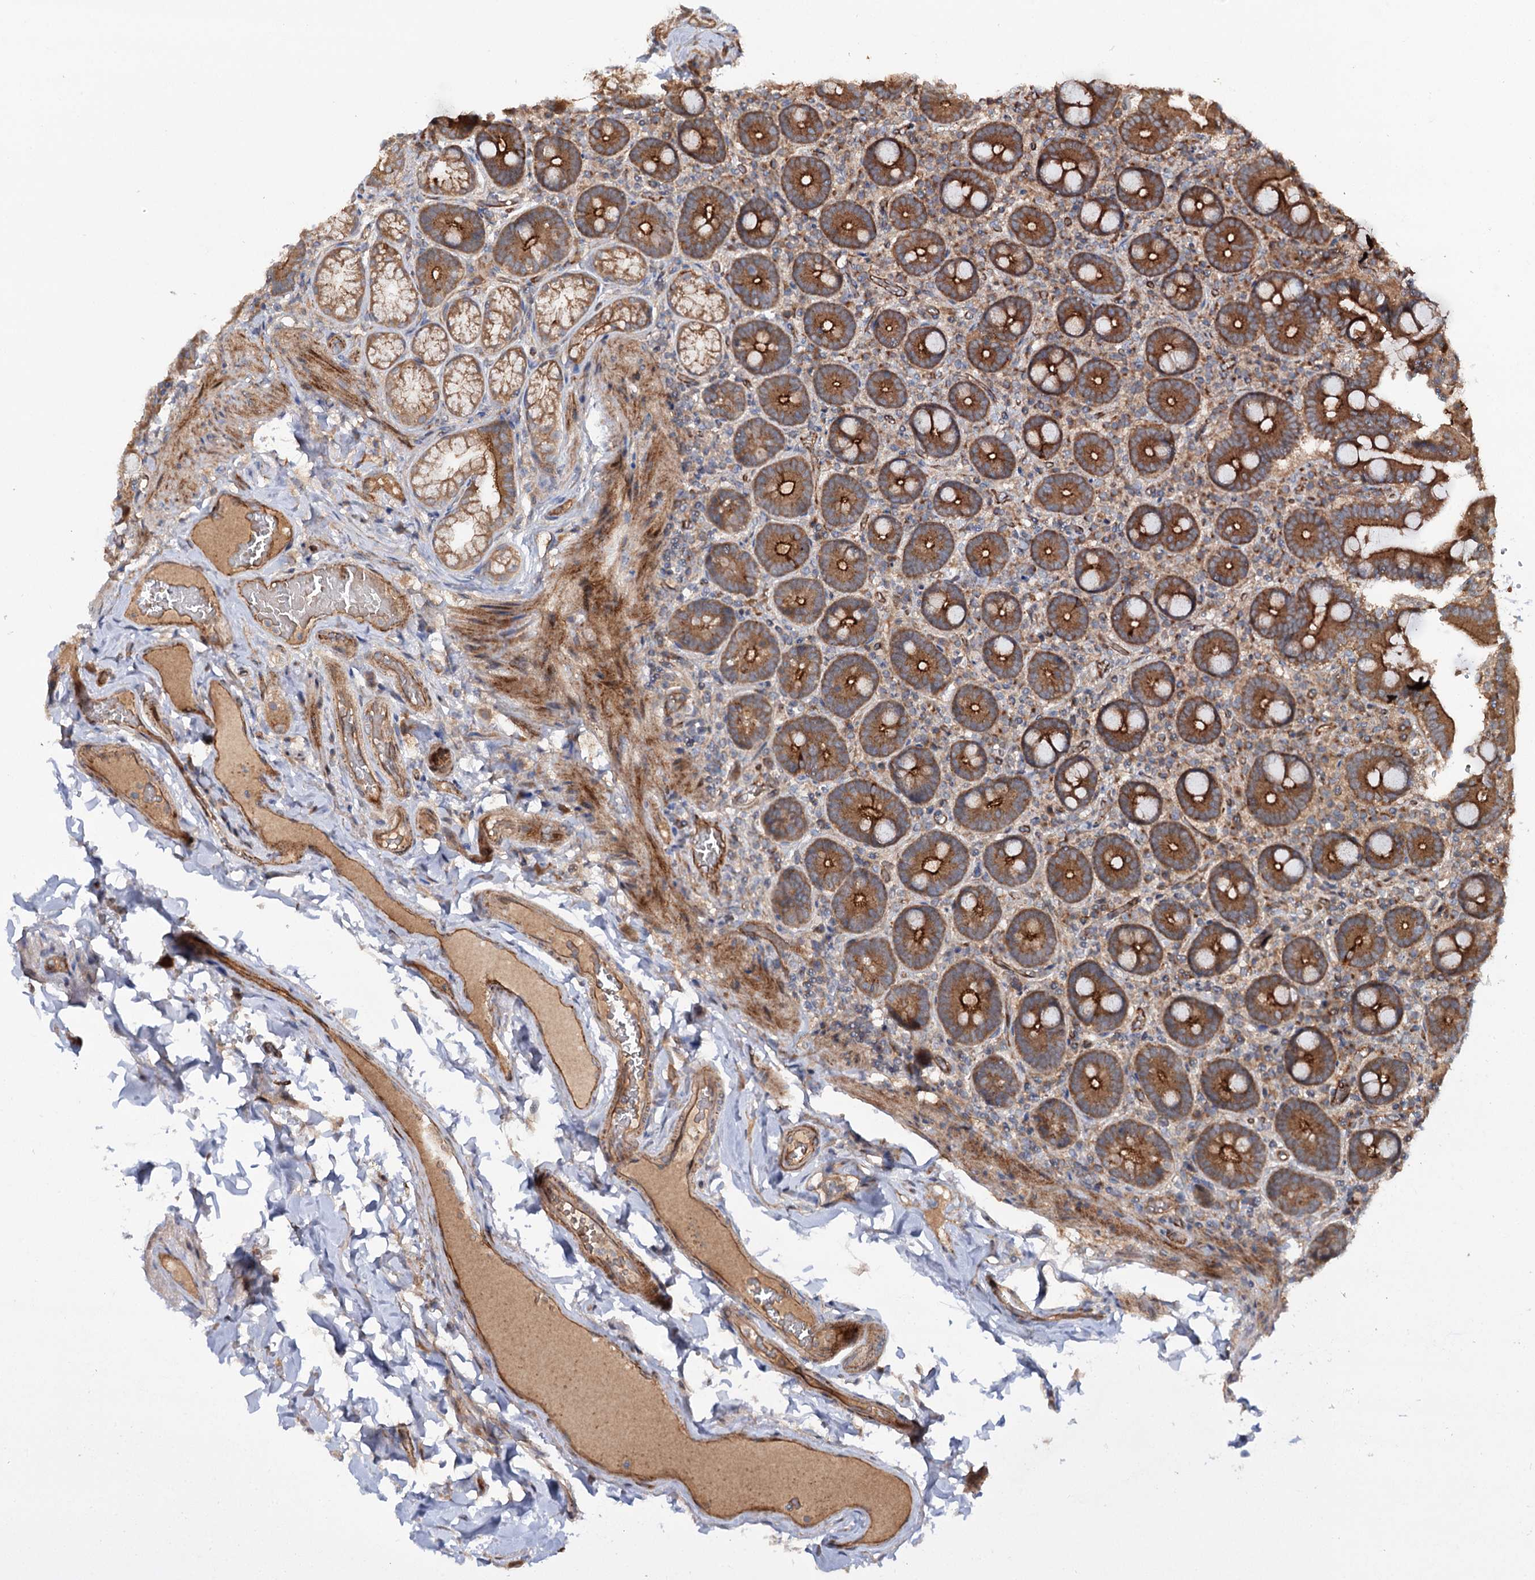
{"staining": {"intensity": "strong", "quantity": ">75%", "location": "cytoplasmic/membranous"}, "tissue": "duodenum", "cell_type": "Glandular cells", "image_type": "normal", "snomed": [{"axis": "morphology", "description": "Normal tissue, NOS"}, {"axis": "topography", "description": "Duodenum"}], "caption": "IHC micrograph of benign human duodenum stained for a protein (brown), which exhibits high levels of strong cytoplasmic/membranous positivity in approximately >75% of glandular cells.", "gene": "ADGRG4", "patient": {"sex": "female", "age": 62}}